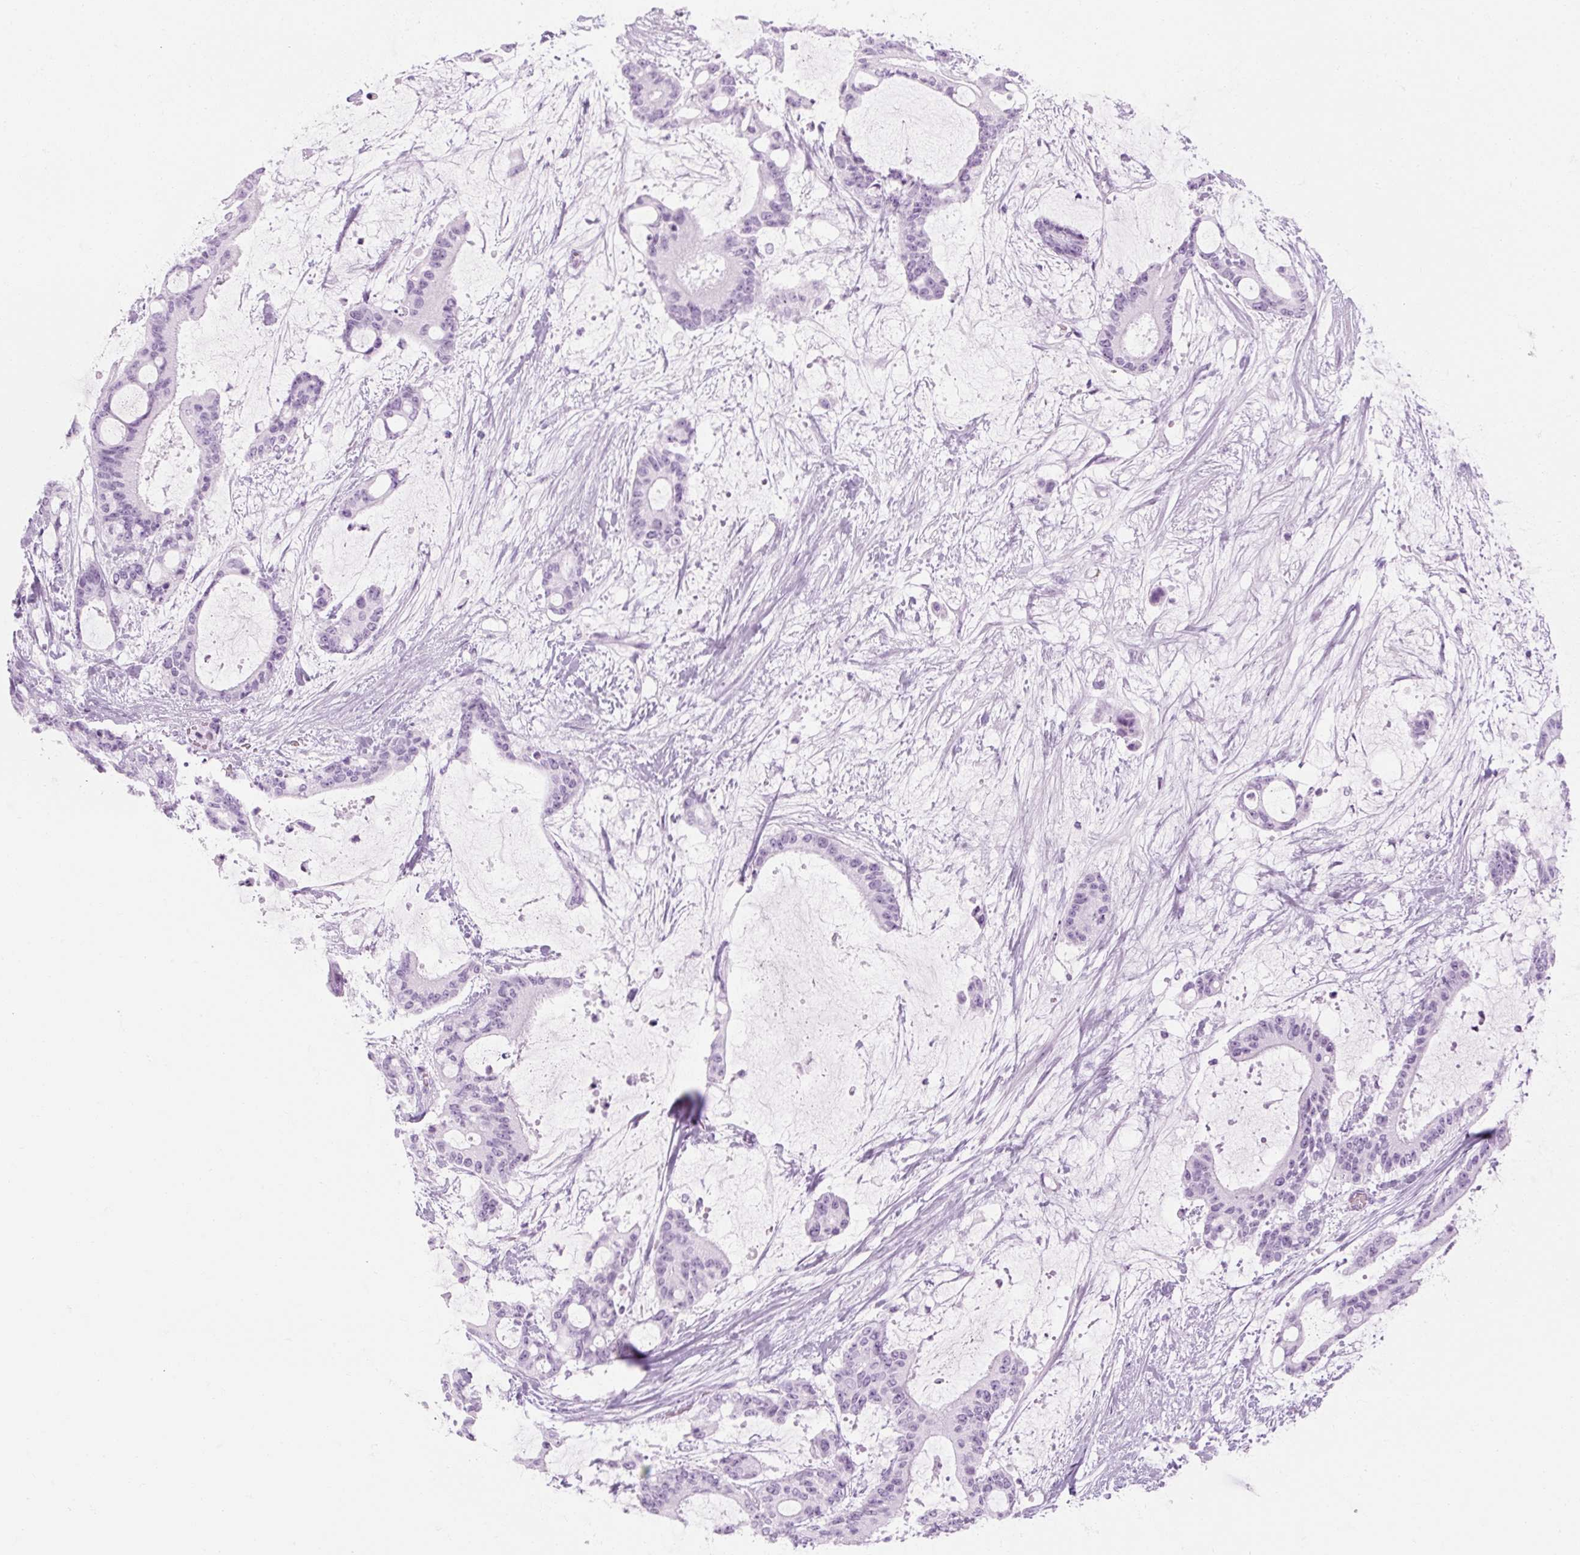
{"staining": {"intensity": "negative", "quantity": "none", "location": "none"}, "tissue": "liver cancer", "cell_type": "Tumor cells", "image_type": "cancer", "snomed": [{"axis": "morphology", "description": "Normal tissue, NOS"}, {"axis": "morphology", "description": "Cholangiocarcinoma"}, {"axis": "topography", "description": "Liver"}, {"axis": "topography", "description": "Peripheral nerve tissue"}], "caption": "An immunohistochemistry (IHC) micrograph of liver cholangiocarcinoma is shown. There is no staining in tumor cells of liver cholangiocarcinoma. (DAB (3,3'-diaminobenzidine) immunohistochemistry visualized using brightfield microscopy, high magnification).", "gene": "TIGD2", "patient": {"sex": "female", "age": 73}}